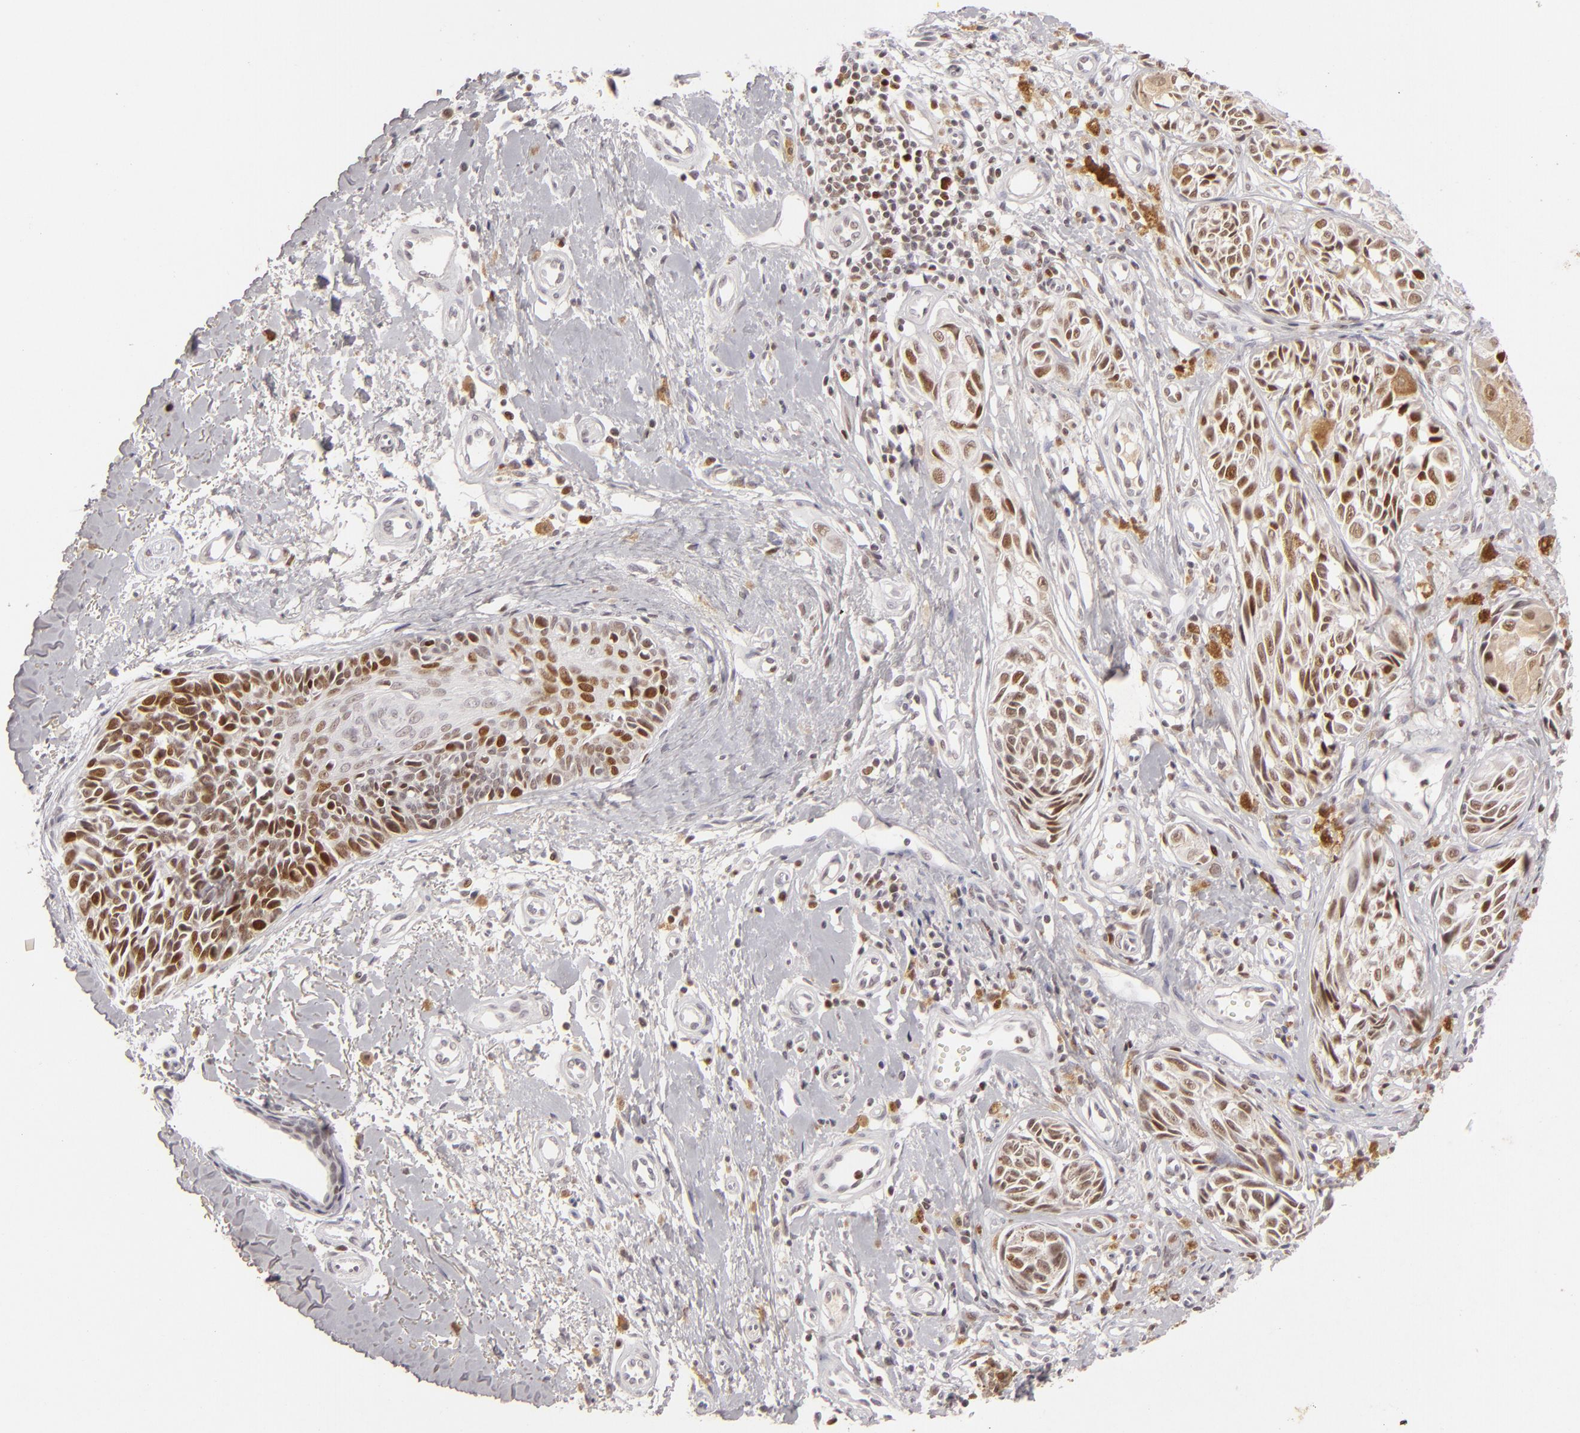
{"staining": {"intensity": "strong", "quantity": ">75%", "location": "nuclear"}, "tissue": "melanoma", "cell_type": "Tumor cells", "image_type": "cancer", "snomed": [{"axis": "morphology", "description": "Malignant melanoma, NOS"}, {"axis": "topography", "description": "Skin"}], "caption": "Protein expression analysis of malignant melanoma exhibits strong nuclear positivity in approximately >75% of tumor cells.", "gene": "FEN1", "patient": {"sex": "male", "age": 67}}